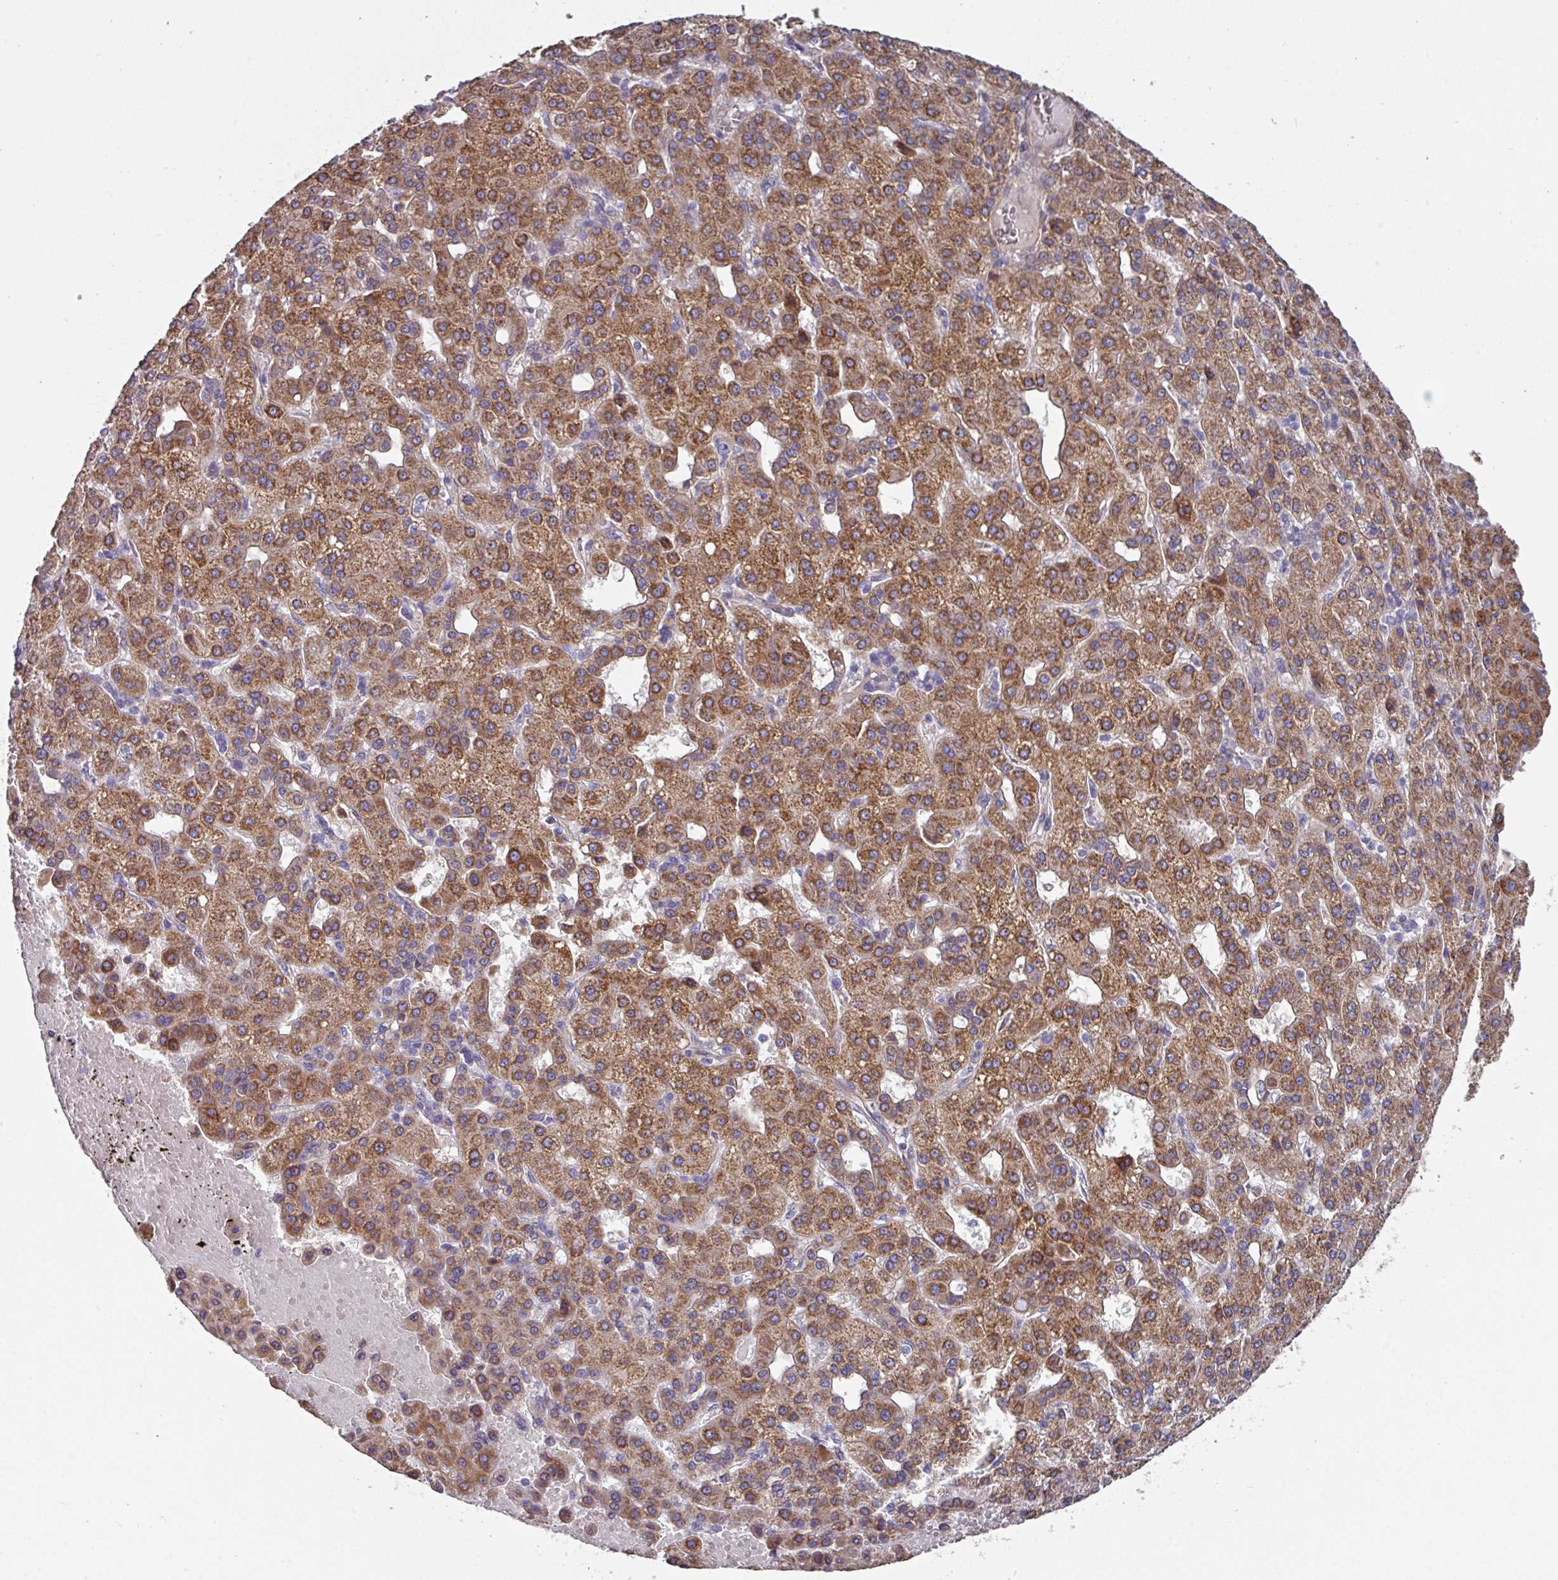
{"staining": {"intensity": "moderate", "quantity": ">75%", "location": "cytoplasmic/membranous"}, "tissue": "liver cancer", "cell_type": "Tumor cells", "image_type": "cancer", "snomed": [{"axis": "morphology", "description": "Carcinoma, Hepatocellular, NOS"}, {"axis": "topography", "description": "Liver"}], "caption": "A brown stain labels moderate cytoplasmic/membranous positivity of a protein in liver hepatocellular carcinoma tumor cells.", "gene": "DCAF12L2", "patient": {"sex": "male", "age": 65}}